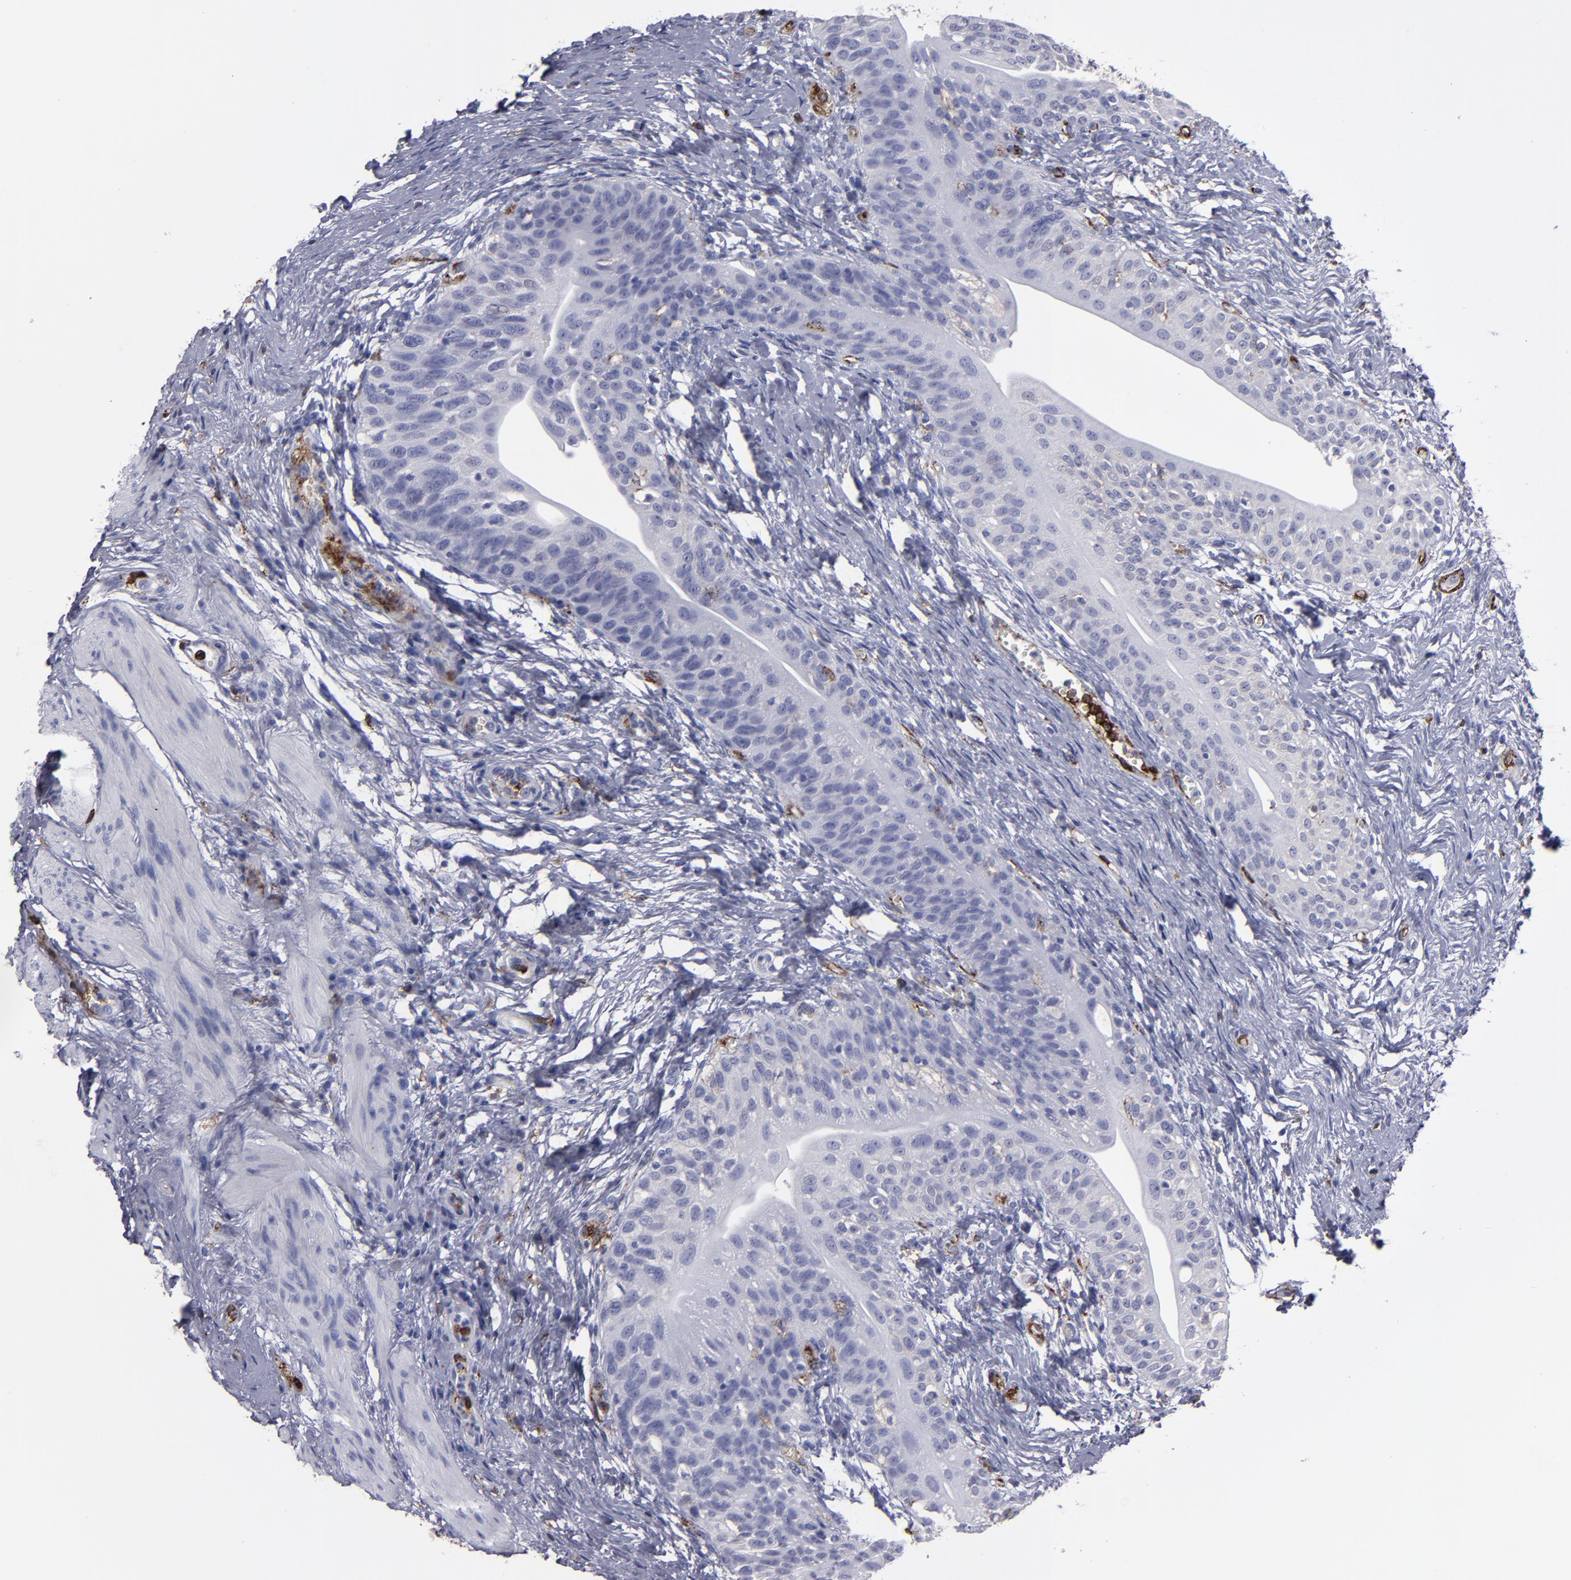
{"staining": {"intensity": "negative", "quantity": "none", "location": "none"}, "tissue": "urinary bladder", "cell_type": "Urothelial cells", "image_type": "normal", "snomed": [{"axis": "morphology", "description": "Normal tissue, NOS"}, {"axis": "topography", "description": "Urinary bladder"}], "caption": "Urothelial cells show no significant protein staining in benign urinary bladder. (Brightfield microscopy of DAB IHC at high magnification).", "gene": "CD36", "patient": {"sex": "female", "age": 55}}